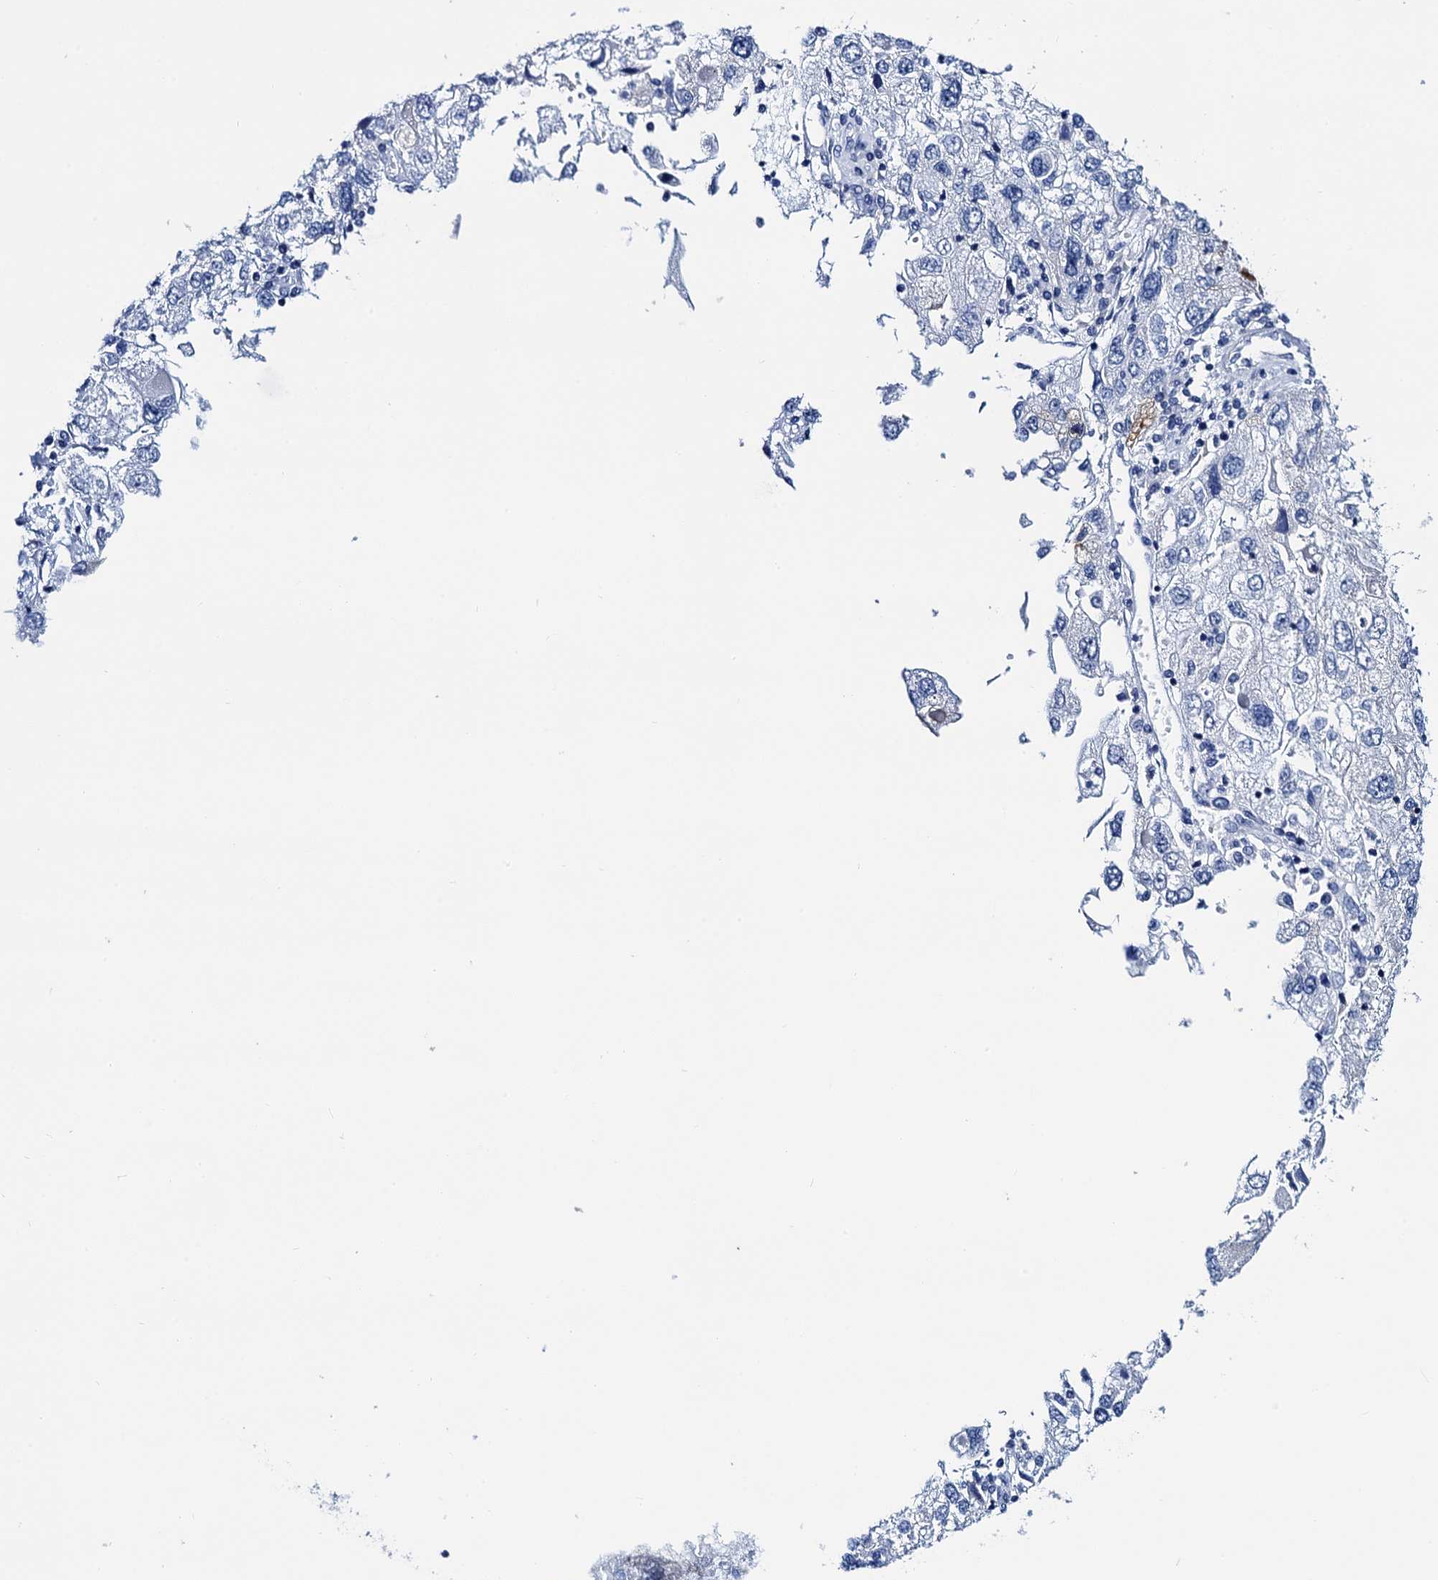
{"staining": {"intensity": "negative", "quantity": "none", "location": "none"}, "tissue": "endometrial cancer", "cell_type": "Tumor cells", "image_type": "cancer", "snomed": [{"axis": "morphology", "description": "Adenocarcinoma, NOS"}, {"axis": "topography", "description": "Endometrium"}], "caption": "Tumor cells show no significant positivity in endometrial adenocarcinoma.", "gene": "LYPD3", "patient": {"sex": "female", "age": 49}}